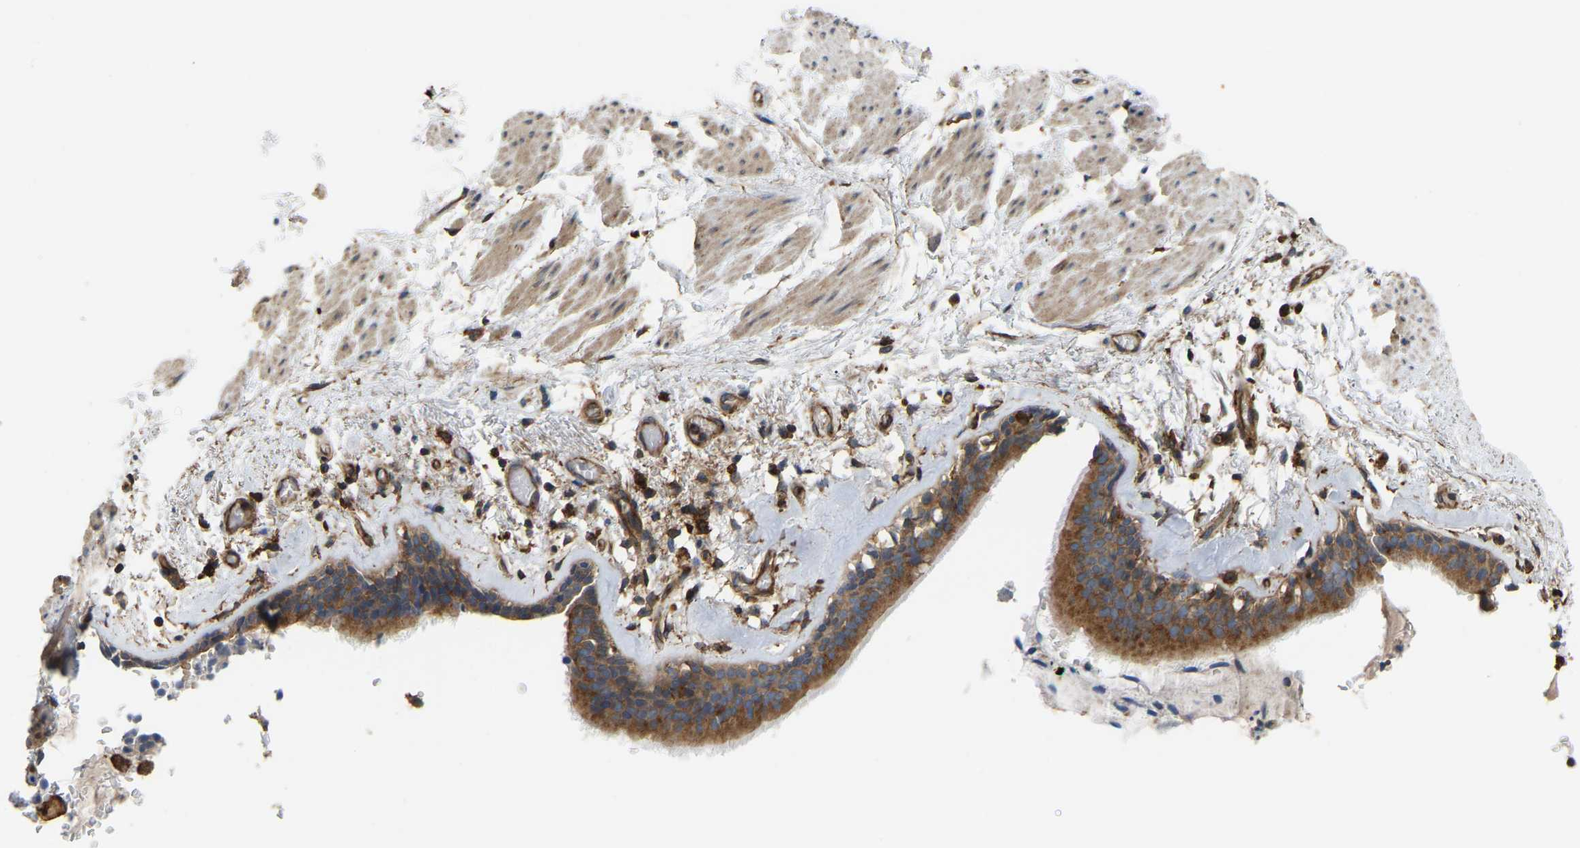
{"staining": {"intensity": "strong", "quantity": ">75%", "location": "cytoplasmic/membranous"}, "tissue": "bronchus", "cell_type": "Respiratory epithelial cells", "image_type": "normal", "snomed": [{"axis": "morphology", "description": "Normal tissue, NOS"}, {"axis": "topography", "description": "Cartilage tissue"}], "caption": "Unremarkable bronchus reveals strong cytoplasmic/membranous staining in approximately >75% of respiratory epithelial cells.", "gene": "PICALM", "patient": {"sex": "female", "age": 63}}